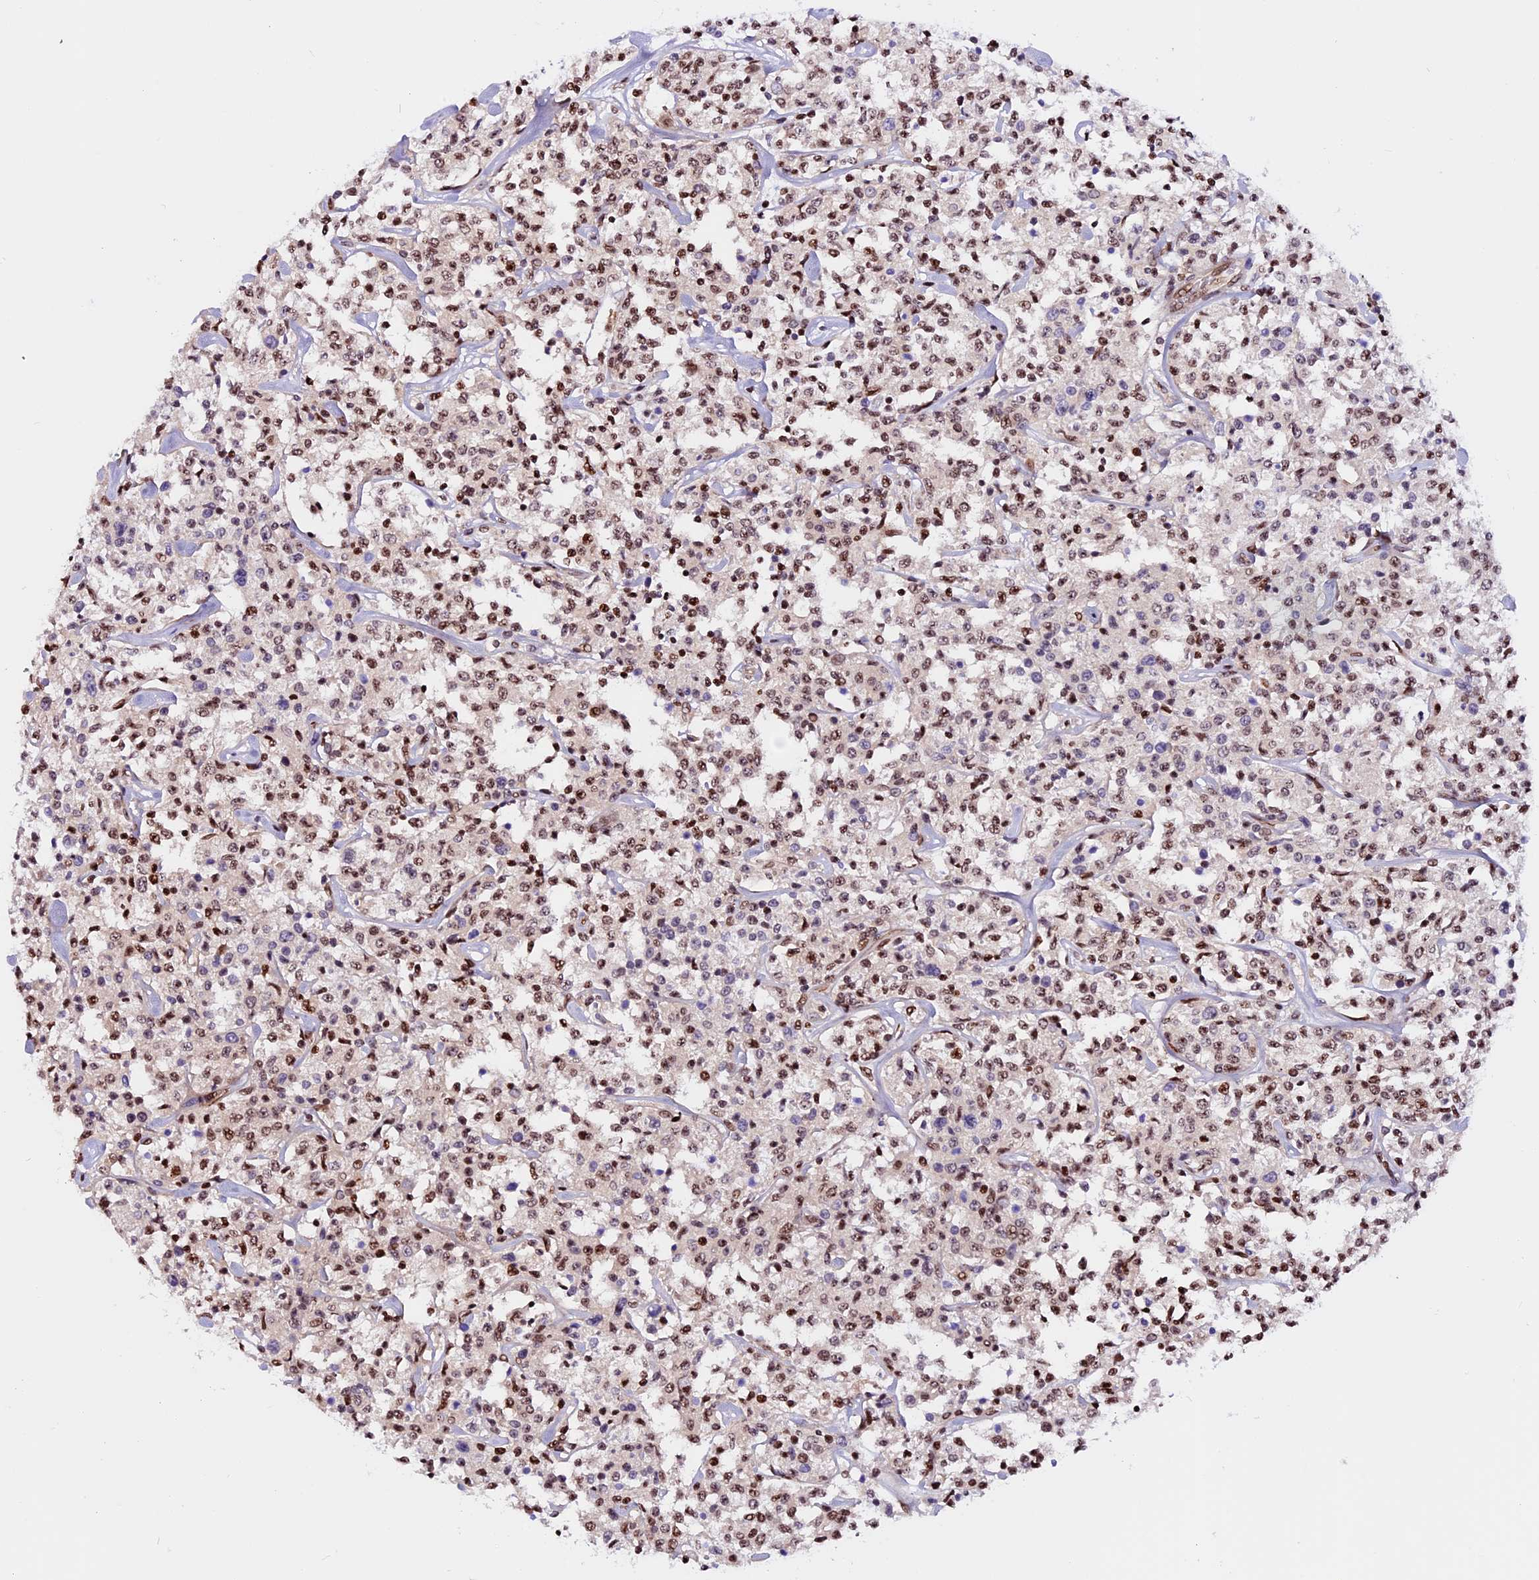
{"staining": {"intensity": "moderate", "quantity": "25%-75%", "location": "nuclear"}, "tissue": "lymphoma", "cell_type": "Tumor cells", "image_type": "cancer", "snomed": [{"axis": "morphology", "description": "Malignant lymphoma, non-Hodgkin's type, Low grade"}, {"axis": "topography", "description": "Small intestine"}], "caption": "Moderate nuclear positivity for a protein is present in about 25%-75% of tumor cells of low-grade malignant lymphoma, non-Hodgkin's type using immunohistochemistry (IHC).", "gene": "RINL", "patient": {"sex": "female", "age": 59}}